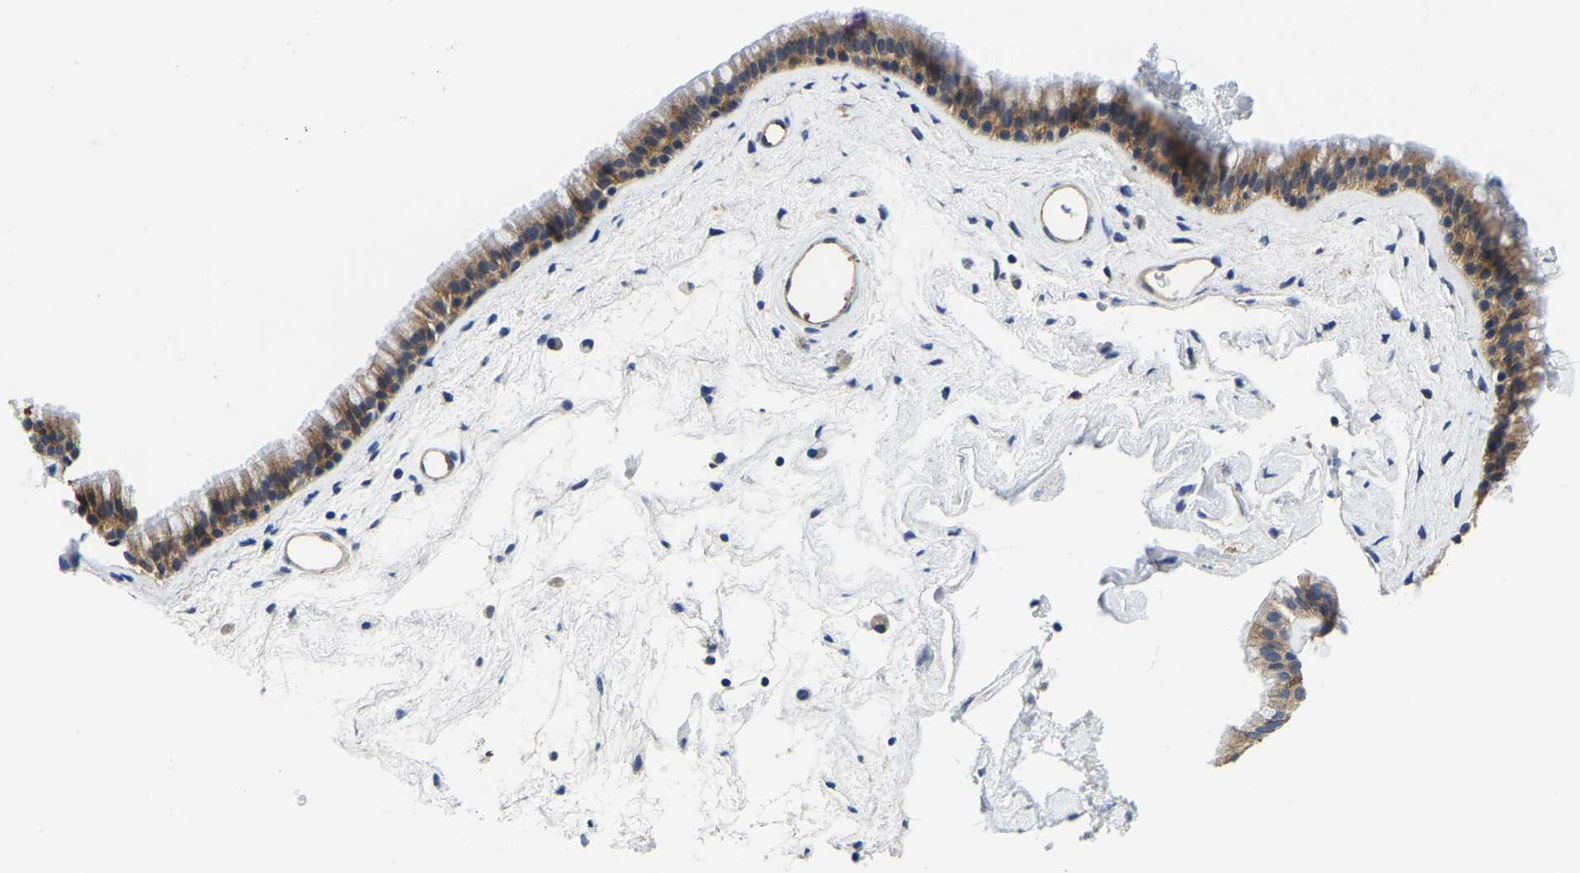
{"staining": {"intensity": "moderate", "quantity": "25%-75%", "location": "cytoplasmic/membranous"}, "tissue": "nasopharynx", "cell_type": "Respiratory epithelial cells", "image_type": "normal", "snomed": [{"axis": "morphology", "description": "Normal tissue, NOS"}, {"axis": "morphology", "description": "Inflammation, NOS"}, {"axis": "topography", "description": "Nasopharynx"}], "caption": "Immunohistochemistry (IHC) staining of unremarkable nasopharynx, which shows medium levels of moderate cytoplasmic/membranous positivity in about 25%-75% of respiratory epithelial cells indicating moderate cytoplasmic/membranous protein staining. The staining was performed using DAB (3,3'-diaminobenzidine) (brown) for protein detection and nuclei were counterstained in hematoxylin (blue).", "gene": "ITGA2", "patient": {"sex": "male", "age": 48}}